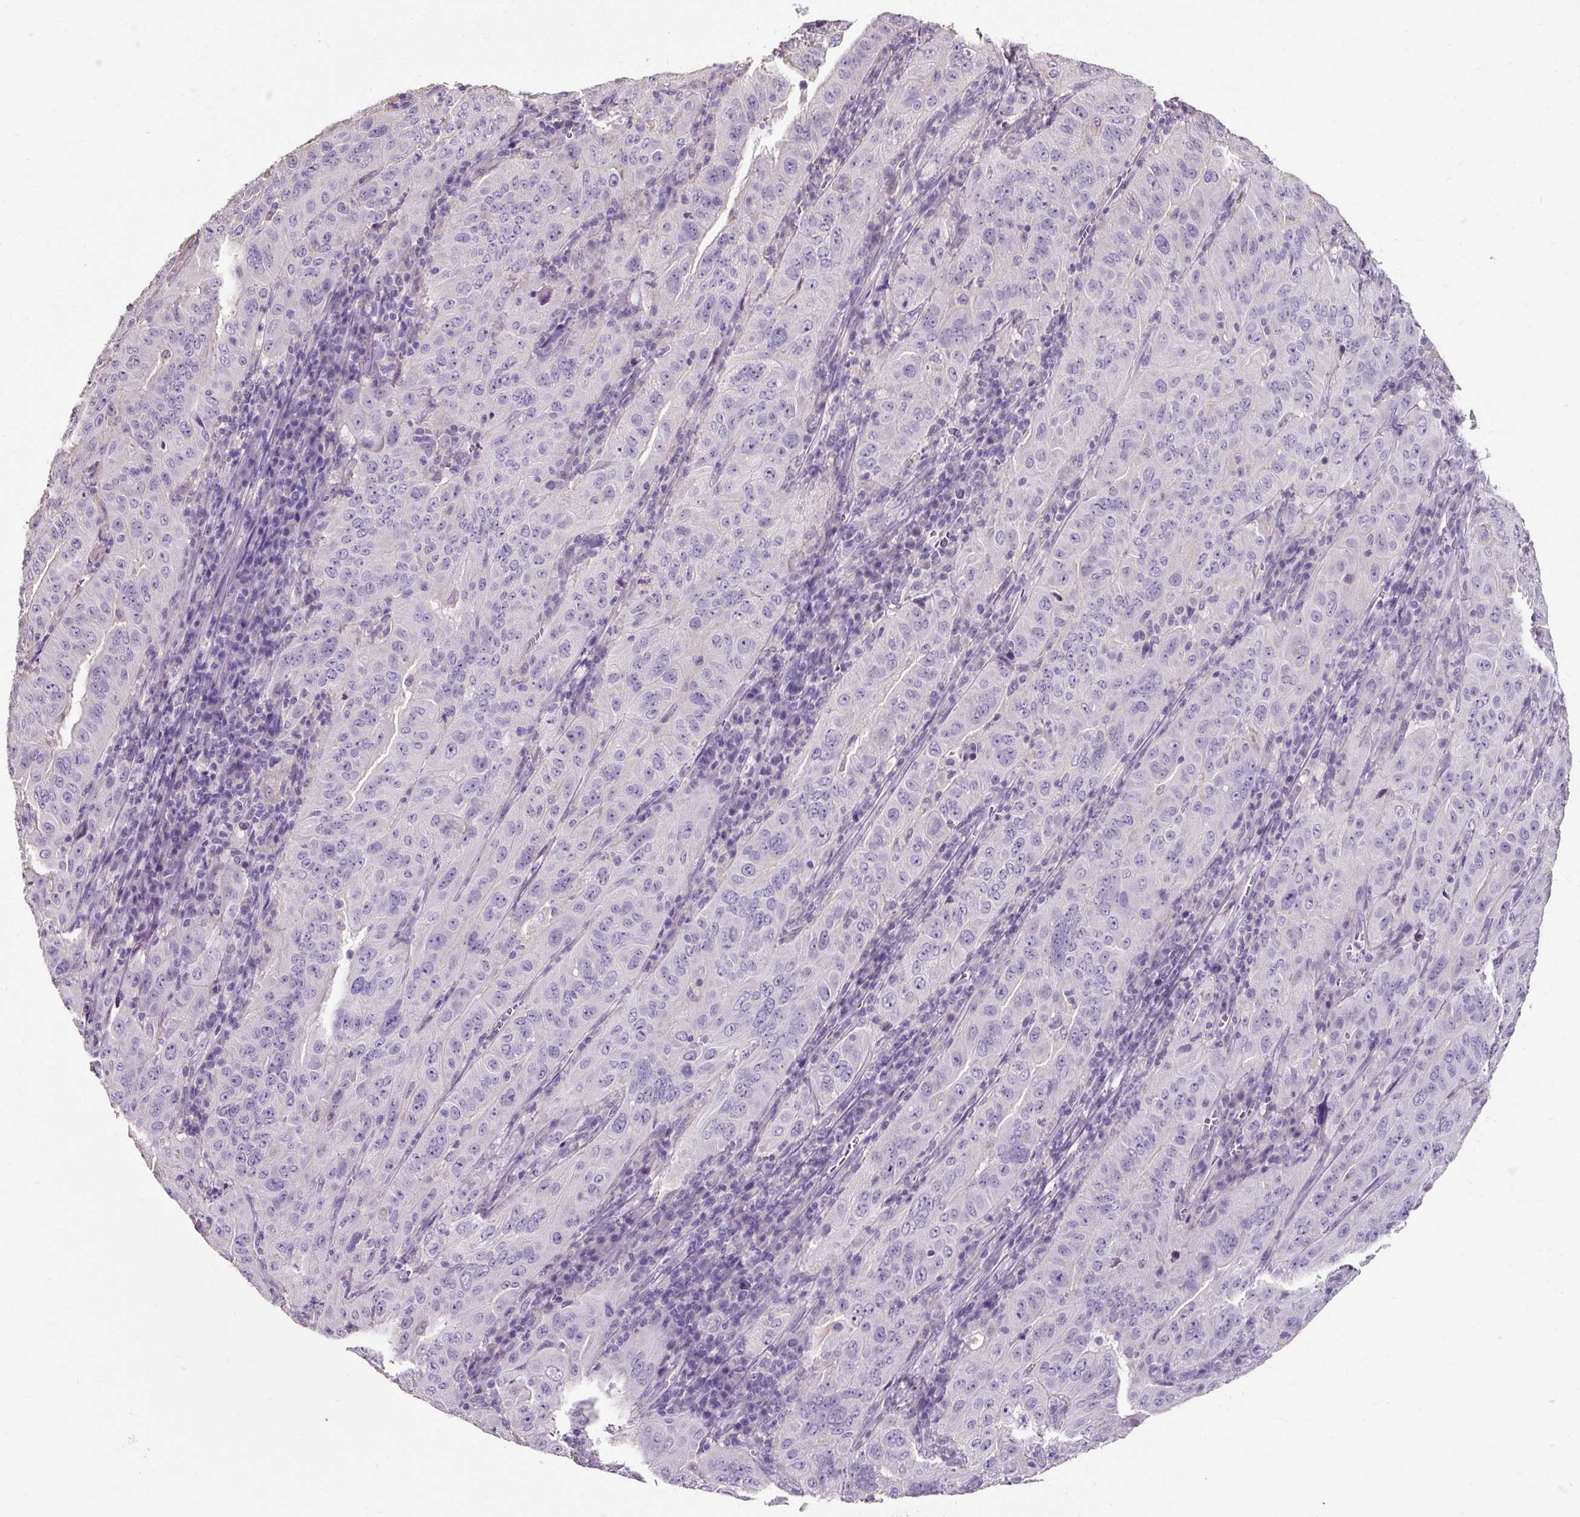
{"staining": {"intensity": "negative", "quantity": "none", "location": "none"}, "tissue": "pancreatic cancer", "cell_type": "Tumor cells", "image_type": "cancer", "snomed": [{"axis": "morphology", "description": "Adenocarcinoma, NOS"}, {"axis": "topography", "description": "Pancreas"}], "caption": "Human pancreatic cancer stained for a protein using immunohistochemistry reveals no expression in tumor cells.", "gene": "KLHL24", "patient": {"sex": "male", "age": 63}}